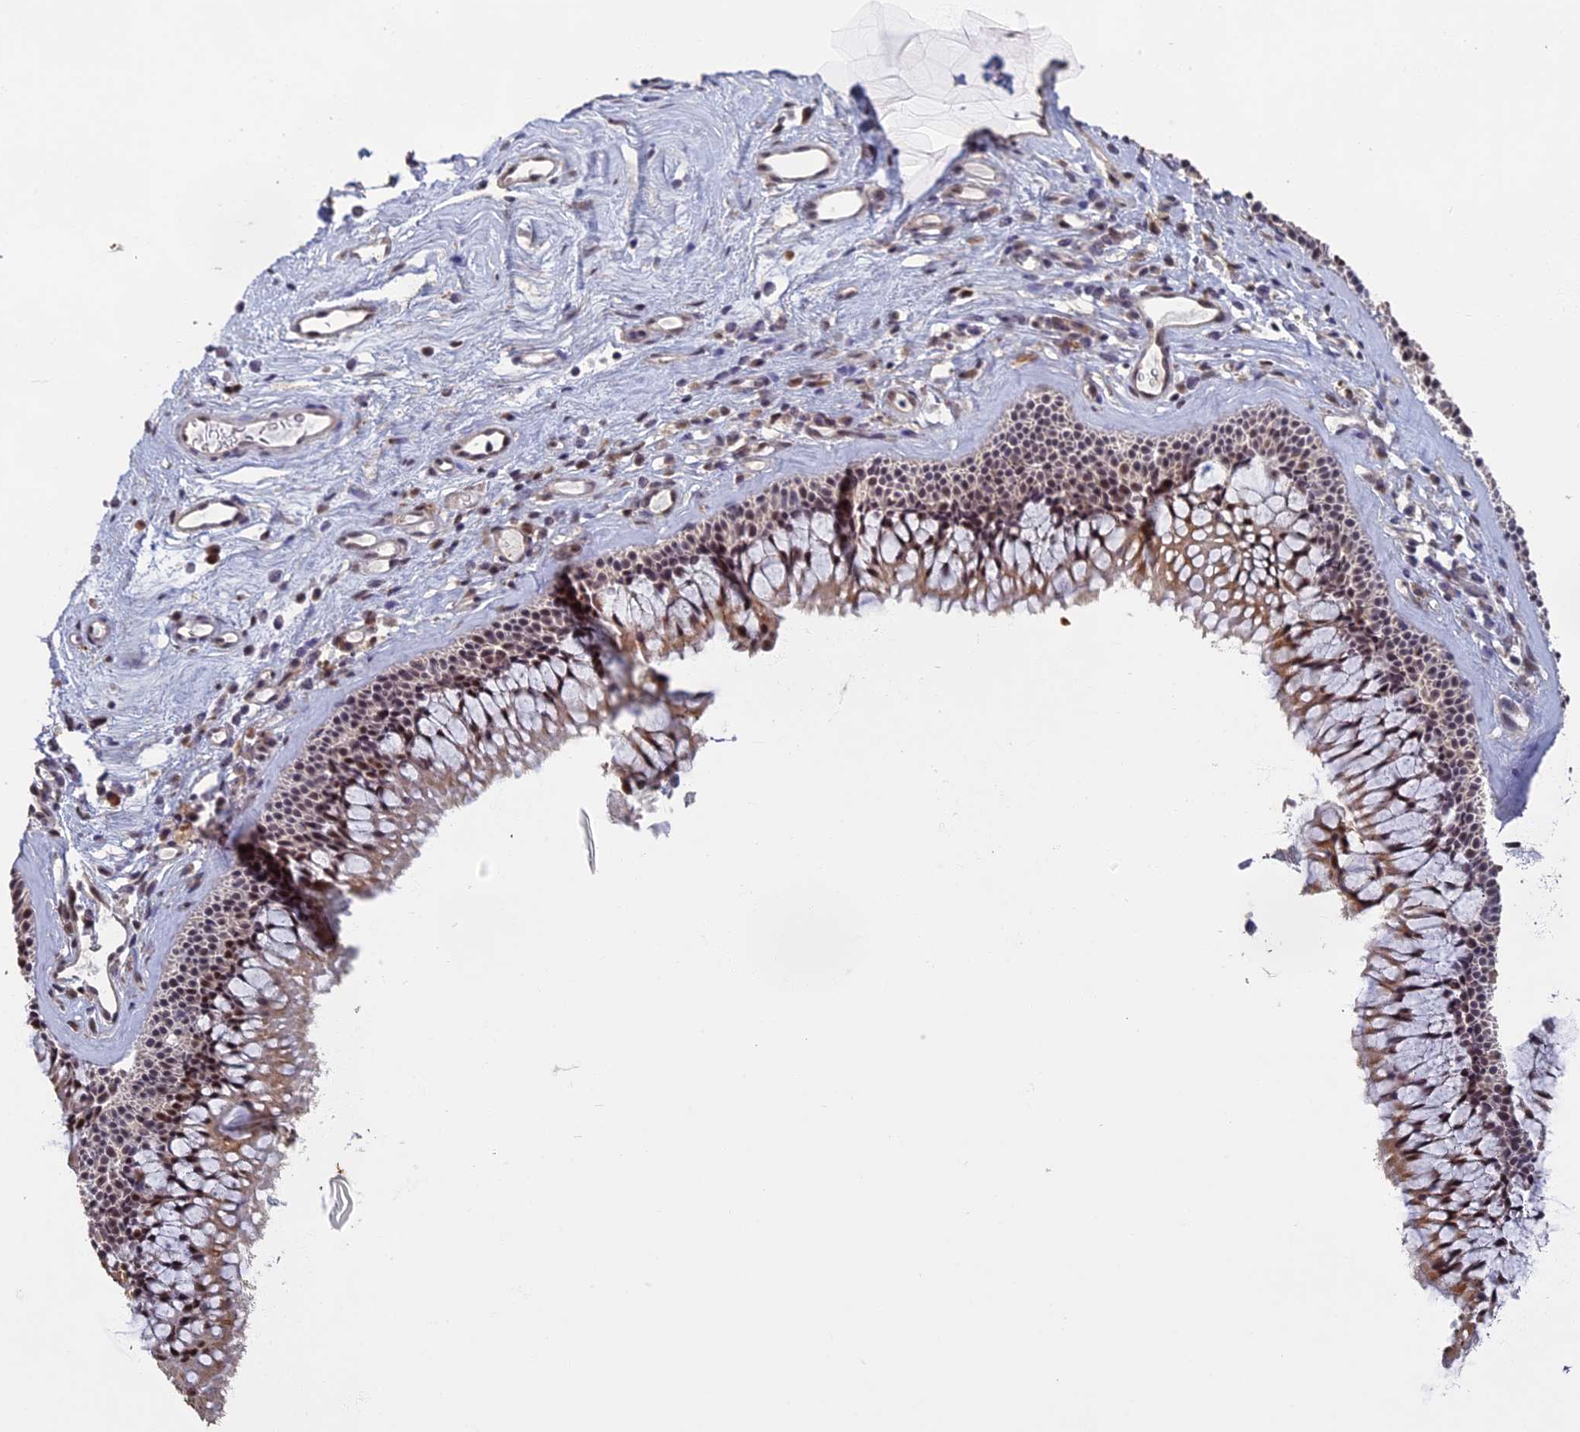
{"staining": {"intensity": "weak", "quantity": "25%-75%", "location": "cytoplasmic/membranous,nuclear"}, "tissue": "nasopharynx", "cell_type": "Respiratory epithelial cells", "image_type": "normal", "snomed": [{"axis": "morphology", "description": "Normal tissue, NOS"}, {"axis": "morphology", "description": "Inflammation, NOS"}, {"axis": "morphology", "description": "Malignant melanoma, Metastatic site"}, {"axis": "topography", "description": "Nasopharynx"}], "caption": "Immunohistochemical staining of normal human nasopharynx shows weak cytoplasmic/membranous,nuclear protein positivity in about 25%-75% of respiratory epithelial cells.", "gene": "MORF4L1", "patient": {"sex": "male", "age": 70}}